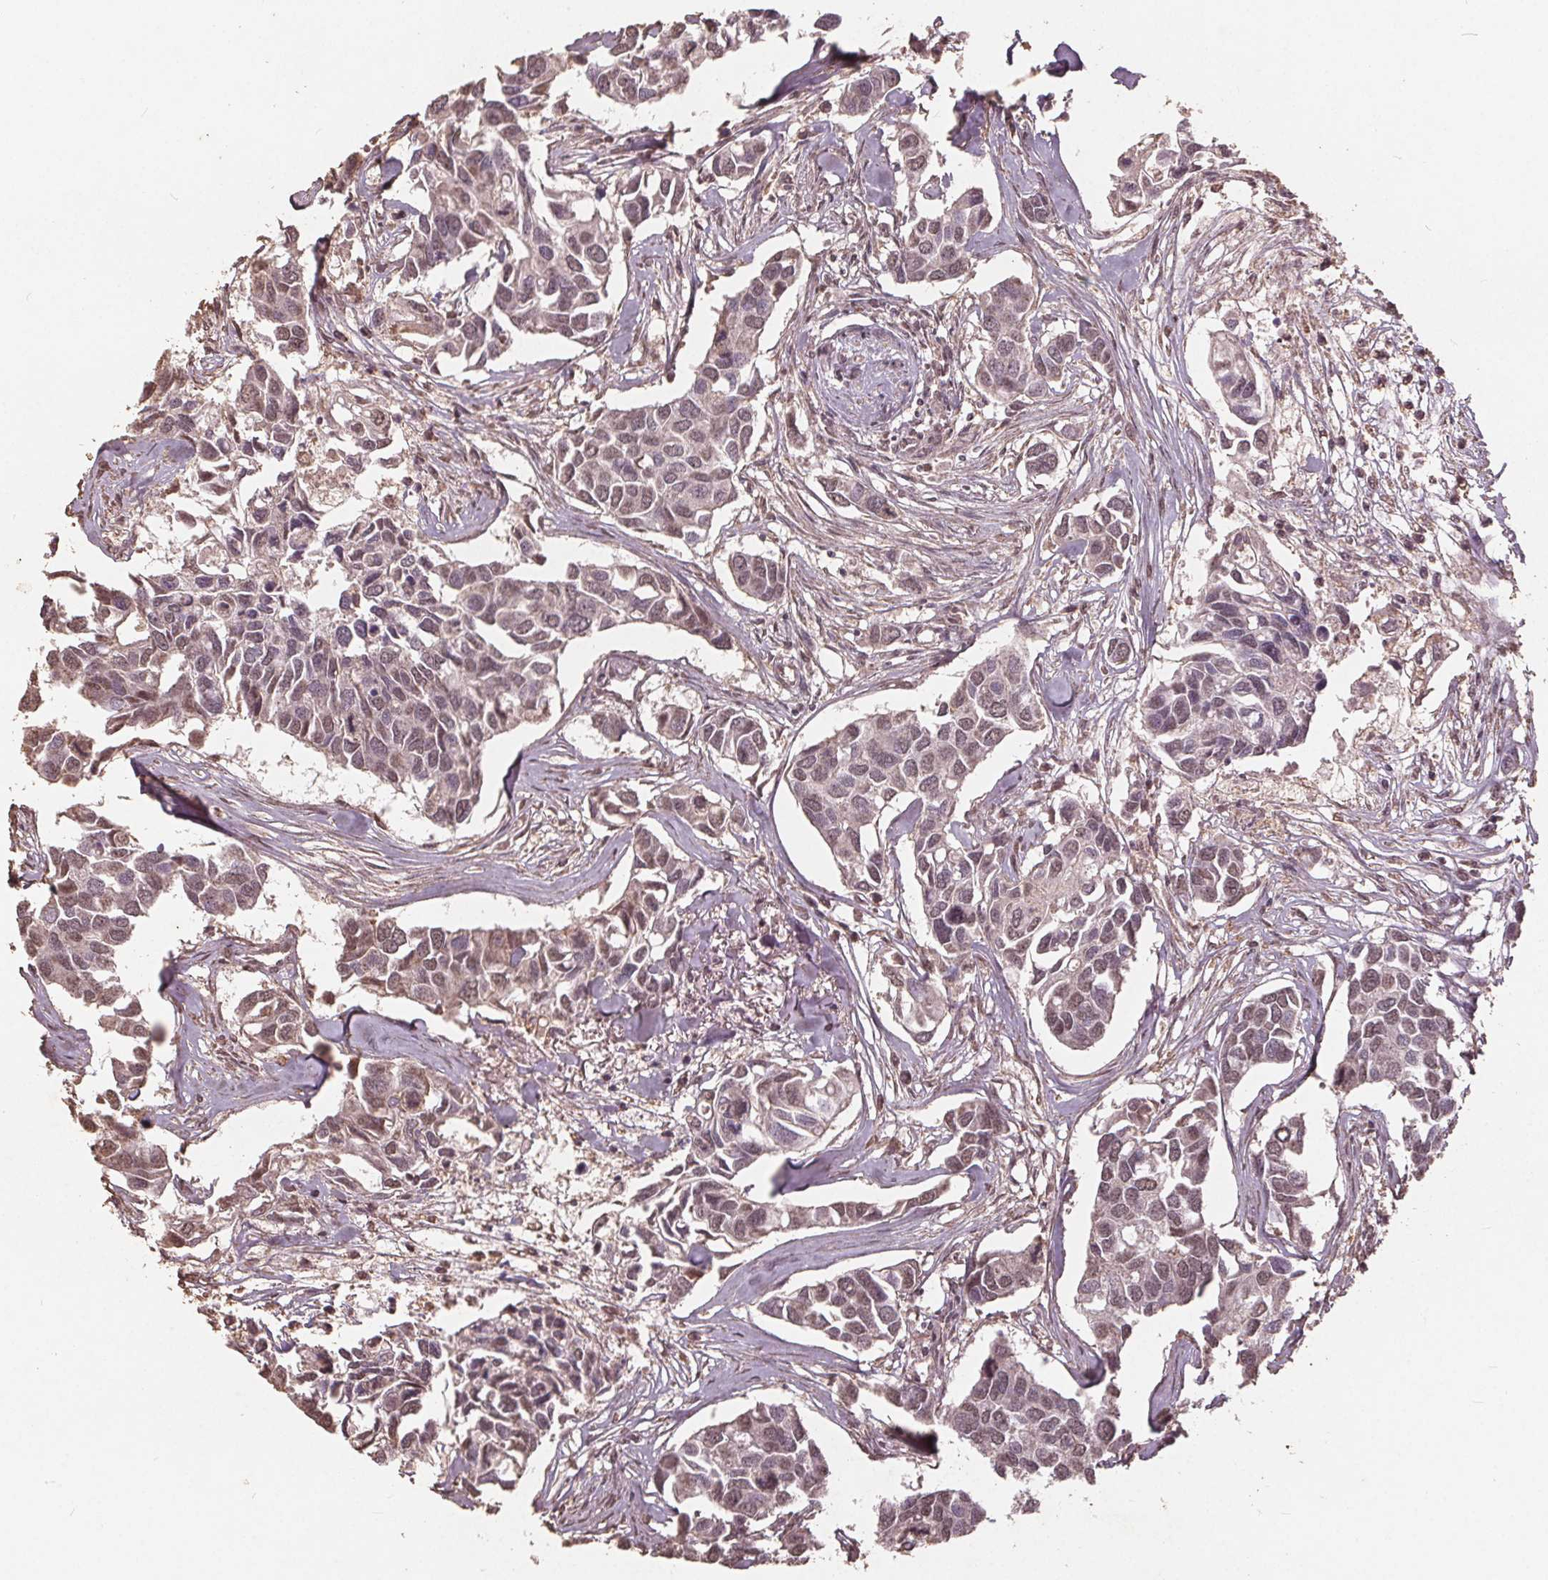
{"staining": {"intensity": "weak", "quantity": "25%-75%", "location": "nuclear"}, "tissue": "breast cancer", "cell_type": "Tumor cells", "image_type": "cancer", "snomed": [{"axis": "morphology", "description": "Duct carcinoma"}, {"axis": "topography", "description": "Breast"}], "caption": "IHC of human breast cancer exhibits low levels of weak nuclear staining in about 25%-75% of tumor cells.", "gene": "DSG3", "patient": {"sex": "female", "age": 83}}